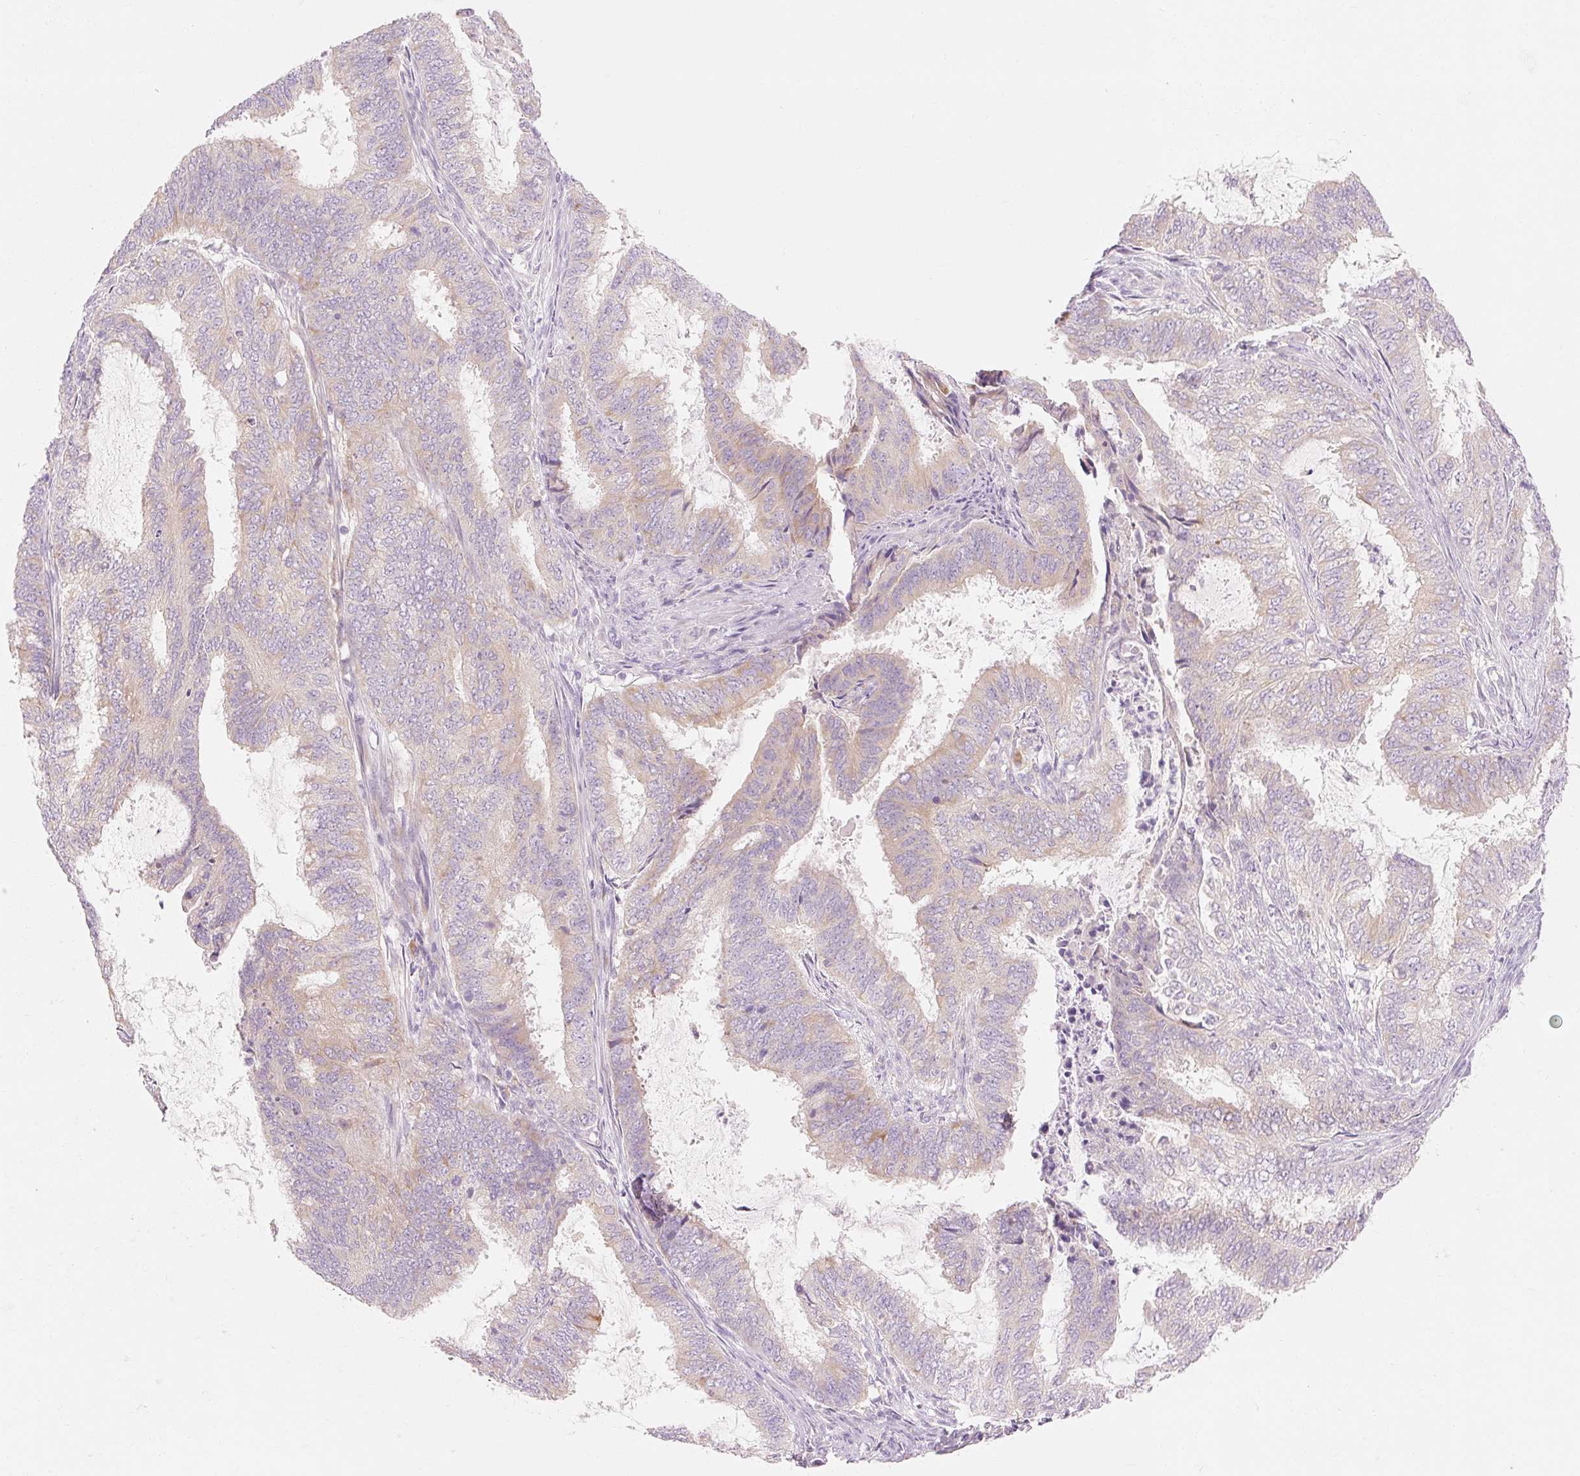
{"staining": {"intensity": "weak", "quantity": "25%-75%", "location": "cytoplasmic/membranous"}, "tissue": "endometrial cancer", "cell_type": "Tumor cells", "image_type": "cancer", "snomed": [{"axis": "morphology", "description": "Adenocarcinoma, NOS"}, {"axis": "topography", "description": "Endometrium"}], "caption": "Endometrial adenocarcinoma stained with DAB (3,3'-diaminobenzidine) immunohistochemistry demonstrates low levels of weak cytoplasmic/membranous positivity in about 25%-75% of tumor cells.", "gene": "MYO1D", "patient": {"sex": "female", "age": 51}}